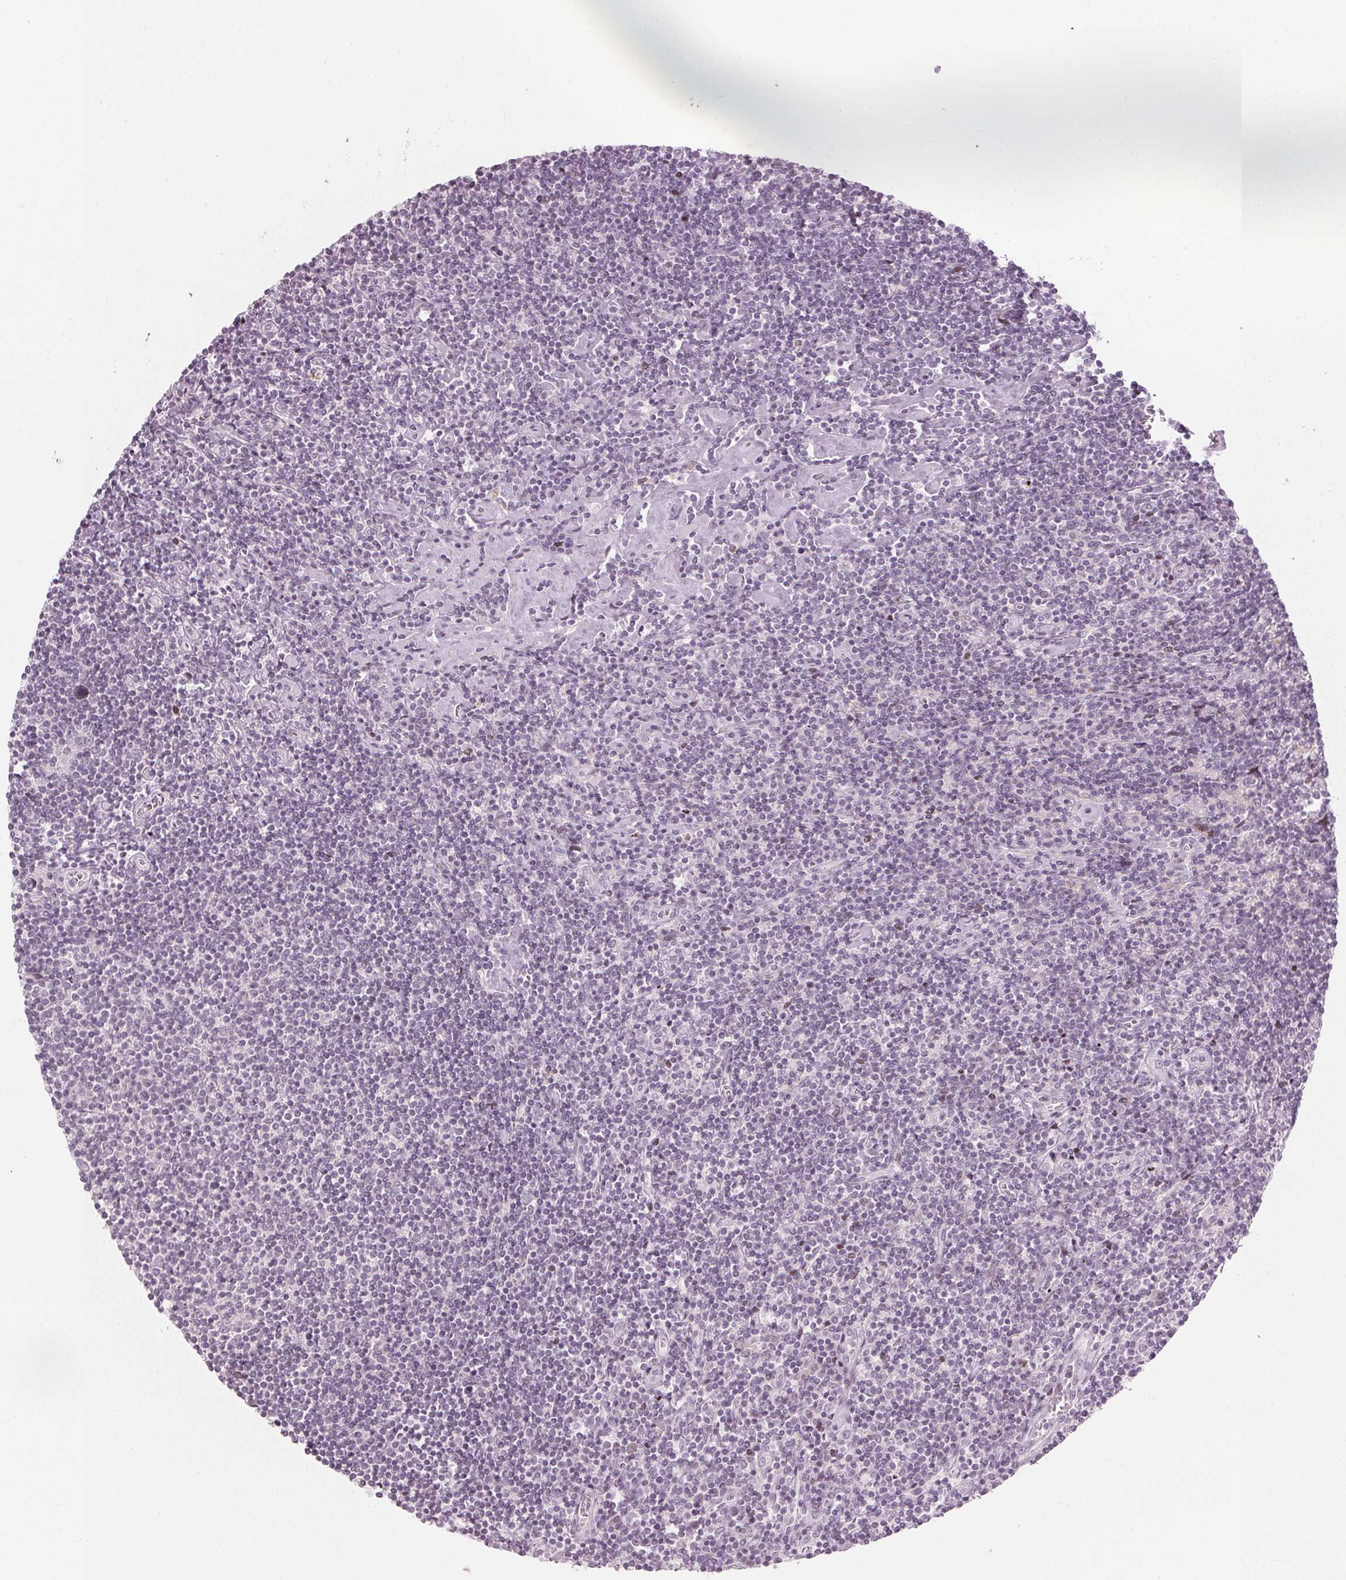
{"staining": {"intensity": "negative", "quantity": "none", "location": "none"}, "tissue": "lymphoma", "cell_type": "Tumor cells", "image_type": "cancer", "snomed": [{"axis": "morphology", "description": "Hodgkin's disease, NOS"}, {"axis": "topography", "description": "Lymph node"}], "caption": "High magnification brightfield microscopy of Hodgkin's disease stained with DAB (3,3'-diaminobenzidine) (brown) and counterstained with hematoxylin (blue): tumor cells show no significant positivity.", "gene": "SFRP4", "patient": {"sex": "male", "age": 40}}